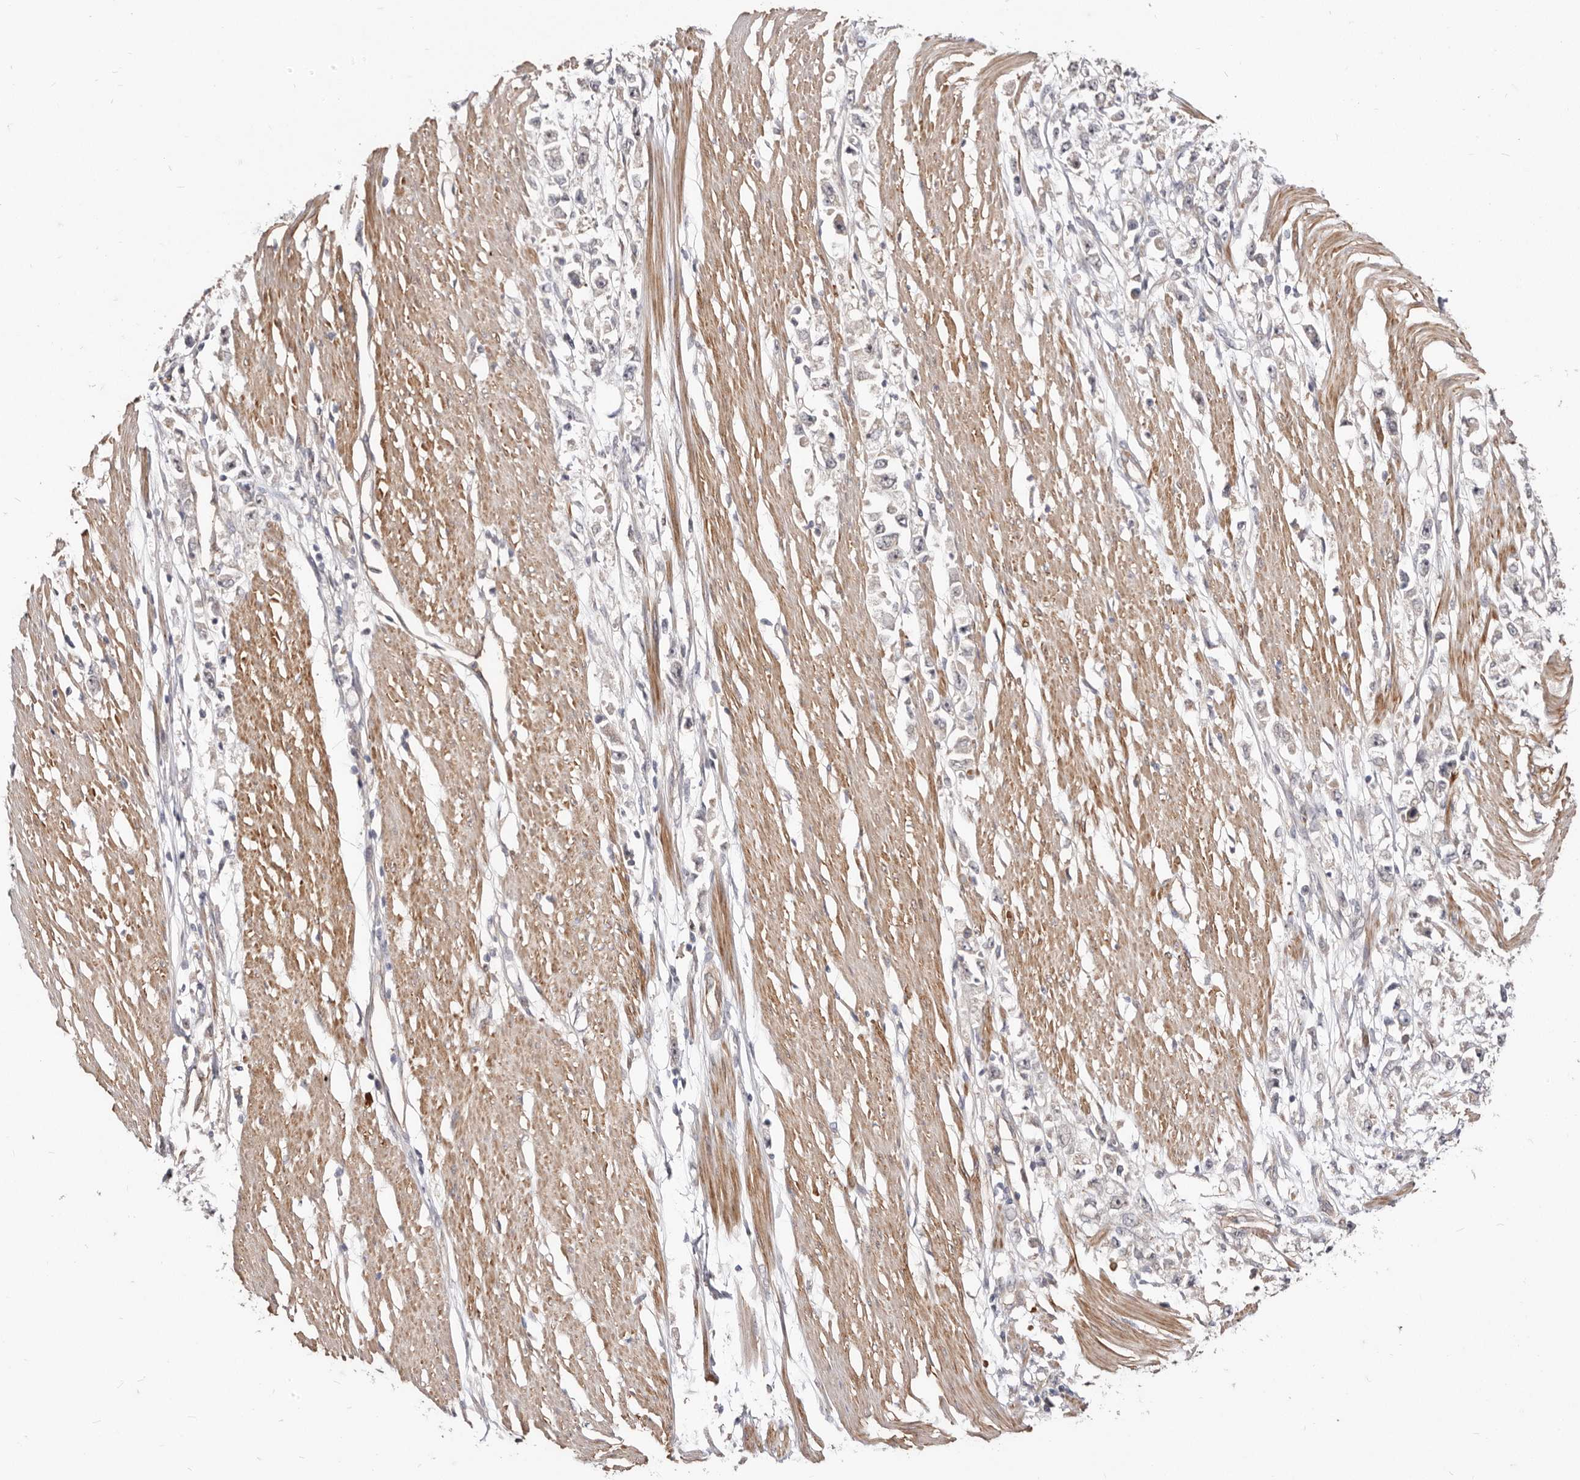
{"staining": {"intensity": "negative", "quantity": "none", "location": "none"}, "tissue": "stomach cancer", "cell_type": "Tumor cells", "image_type": "cancer", "snomed": [{"axis": "morphology", "description": "Adenocarcinoma, NOS"}, {"axis": "topography", "description": "Stomach"}], "caption": "Tumor cells are negative for brown protein staining in stomach cancer (adenocarcinoma).", "gene": "GPATCH4", "patient": {"sex": "female", "age": 59}}